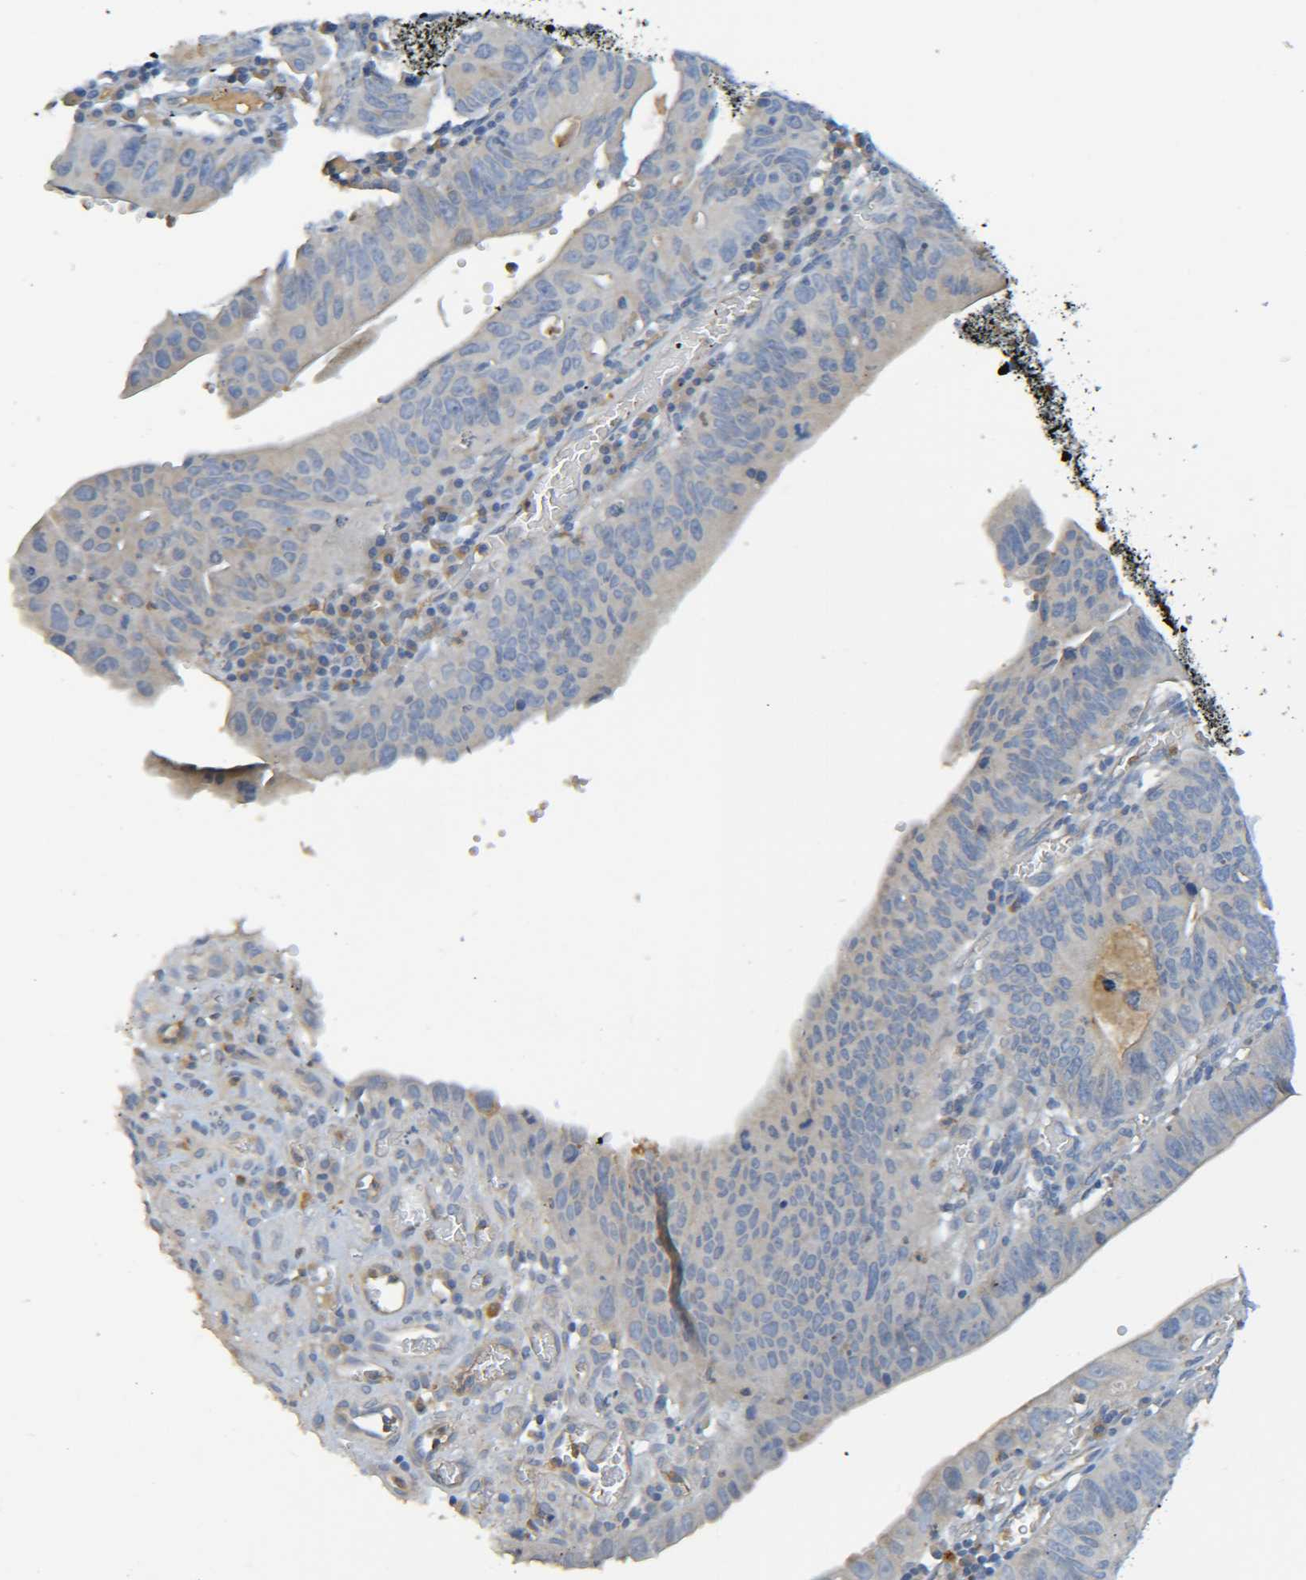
{"staining": {"intensity": "negative", "quantity": "none", "location": "none"}, "tissue": "stomach cancer", "cell_type": "Tumor cells", "image_type": "cancer", "snomed": [{"axis": "morphology", "description": "Adenocarcinoma, NOS"}, {"axis": "topography", "description": "Stomach"}], "caption": "Human stomach adenocarcinoma stained for a protein using IHC displays no positivity in tumor cells.", "gene": "C1QA", "patient": {"sex": "male", "age": 59}}